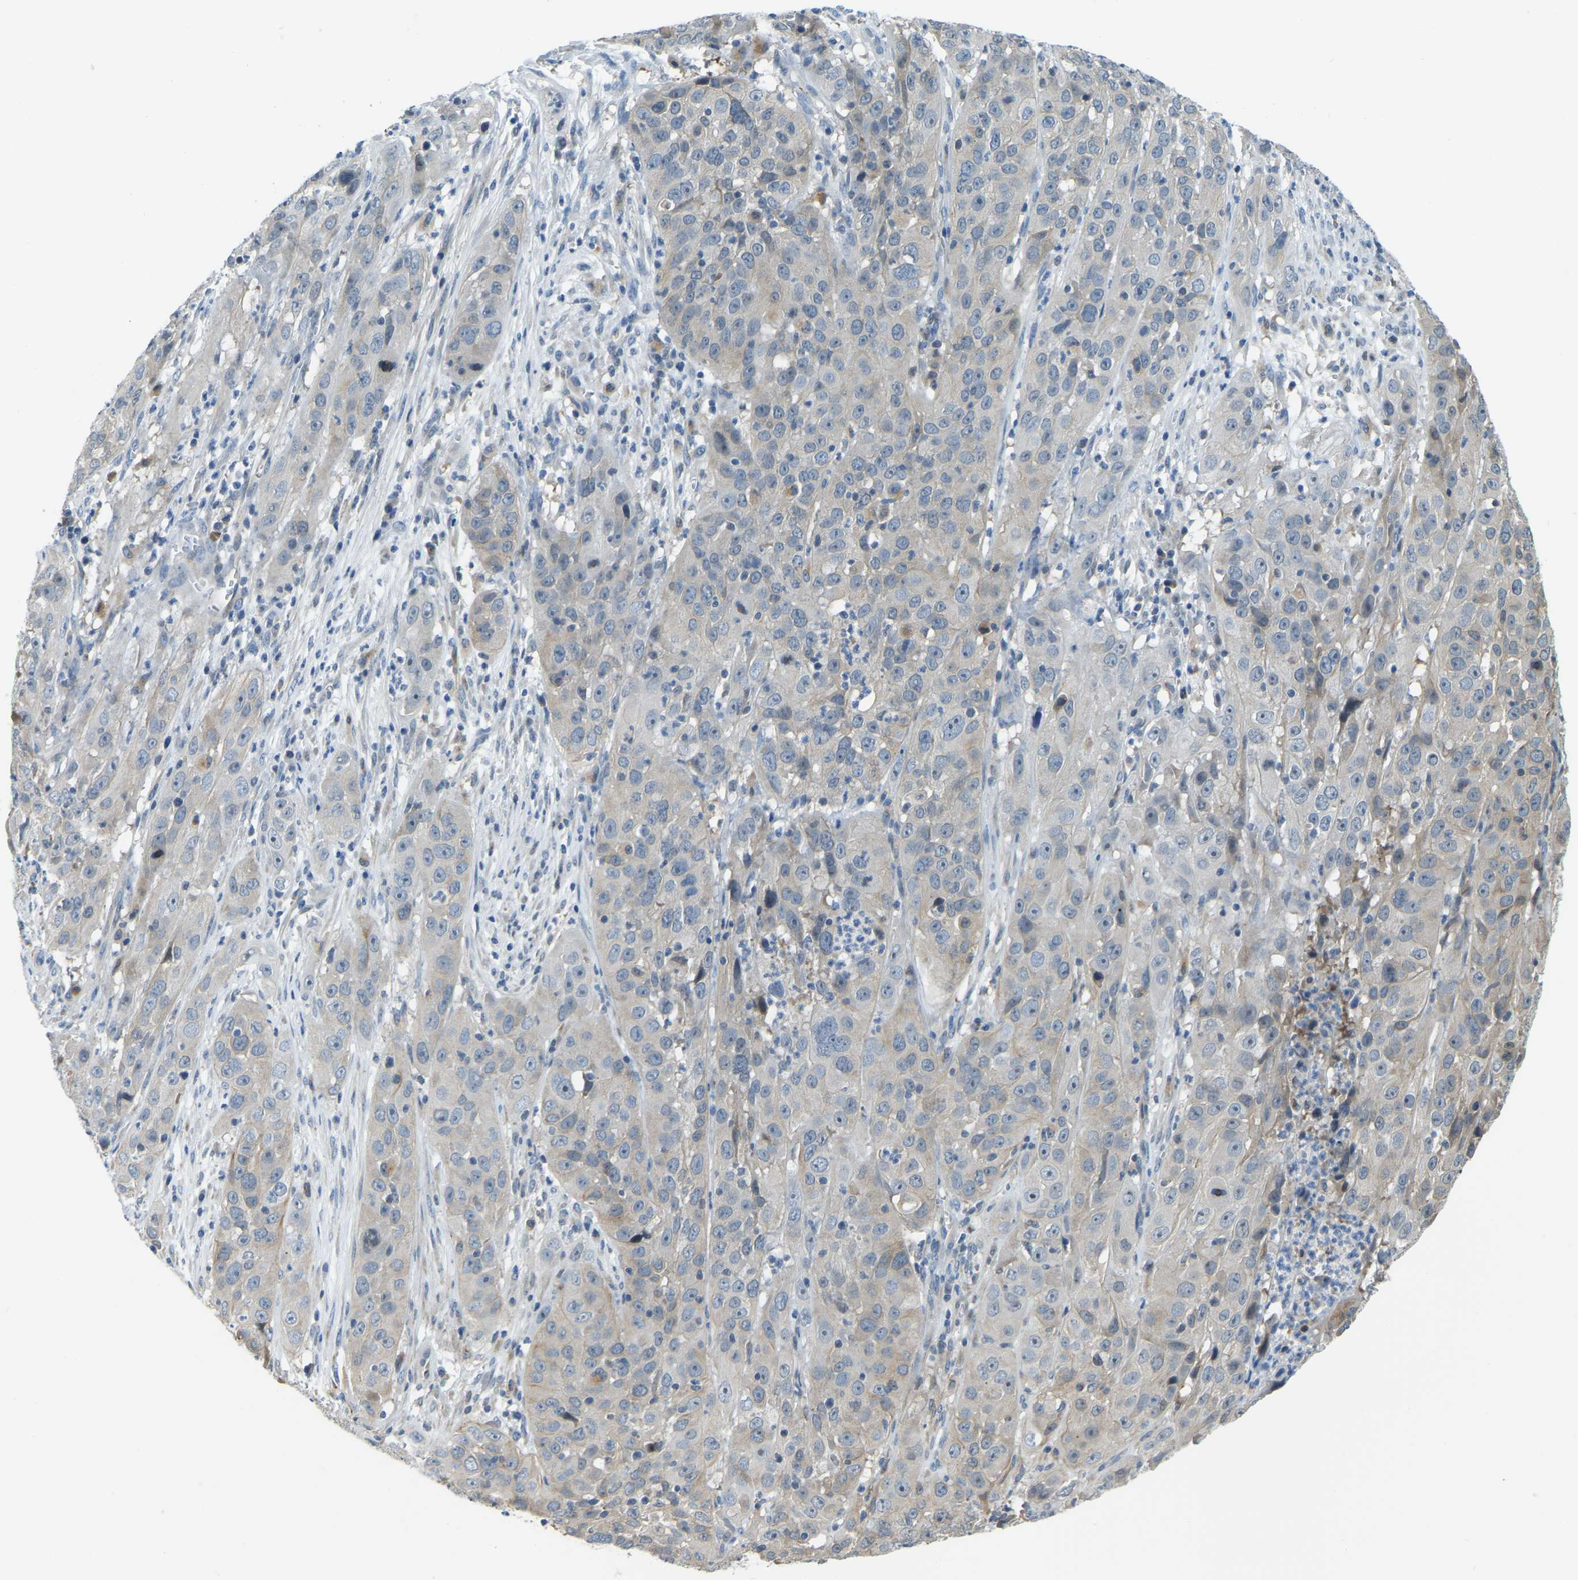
{"staining": {"intensity": "weak", "quantity": "<25%", "location": "cytoplasmic/membranous"}, "tissue": "cervical cancer", "cell_type": "Tumor cells", "image_type": "cancer", "snomed": [{"axis": "morphology", "description": "Squamous cell carcinoma, NOS"}, {"axis": "topography", "description": "Cervix"}], "caption": "DAB (3,3'-diaminobenzidine) immunohistochemical staining of human cervical squamous cell carcinoma displays no significant expression in tumor cells.", "gene": "NME8", "patient": {"sex": "female", "age": 32}}